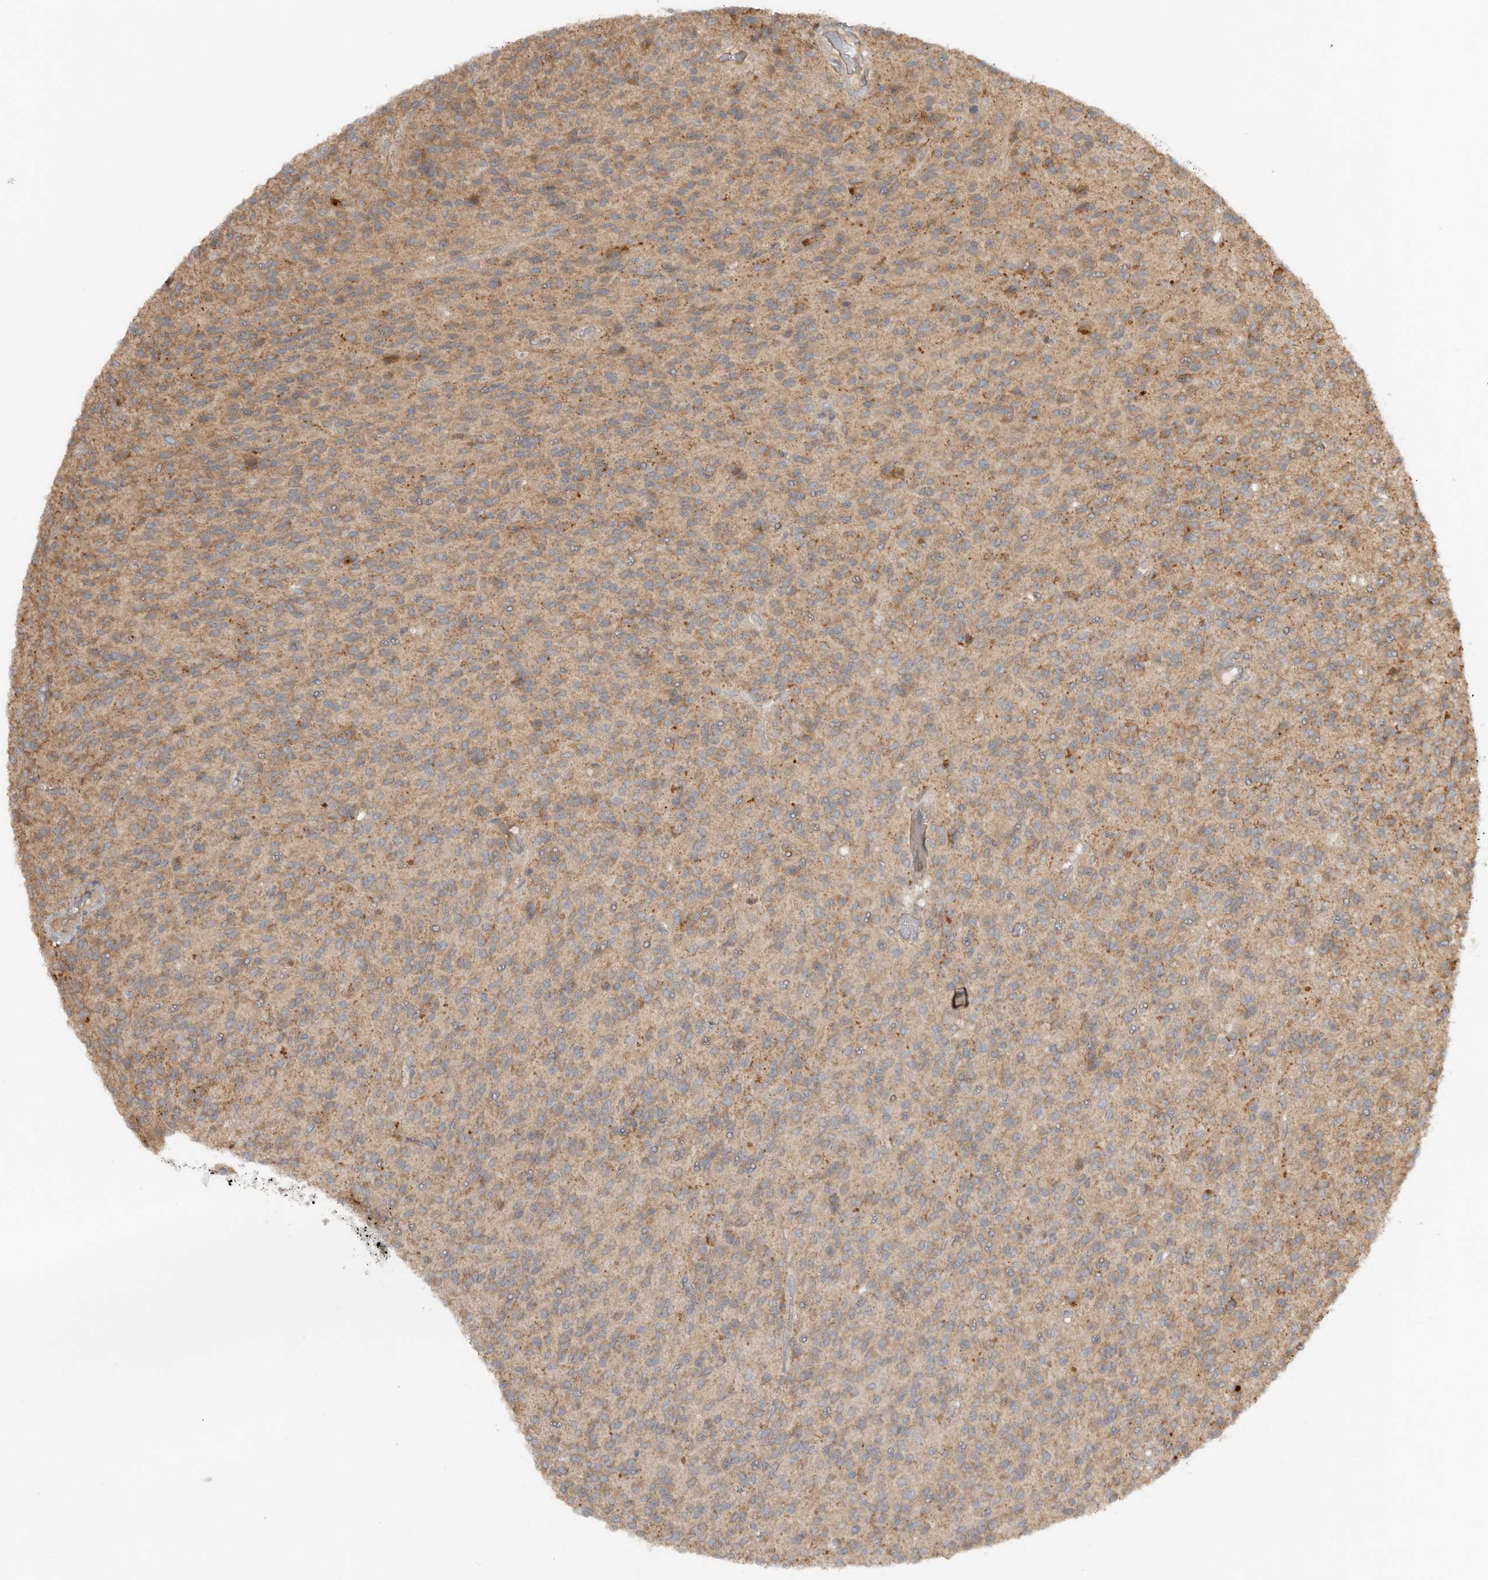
{"staining": {"intensity": "weak", "quantity": "25%-75%", "location": "cytoplasmic/membranous"}, "tissue": "glioma", "cell_type": "Tumor cells", "image_type": "cancer", "snomed": [{"axis": "morphology", "description": "Glioma, malignant, High grade"}, {"axis": "topography", "description": "Brain"}], "caption": "A high-resolution histopathology image shows immunohistochemistry staining of glioma, which displays weak cytoplasmic/membranous positivity in approximately 25%-75% of tumor cells.", "gene": "TEAD3", "patient": {"sex": "male", "age": 34}}